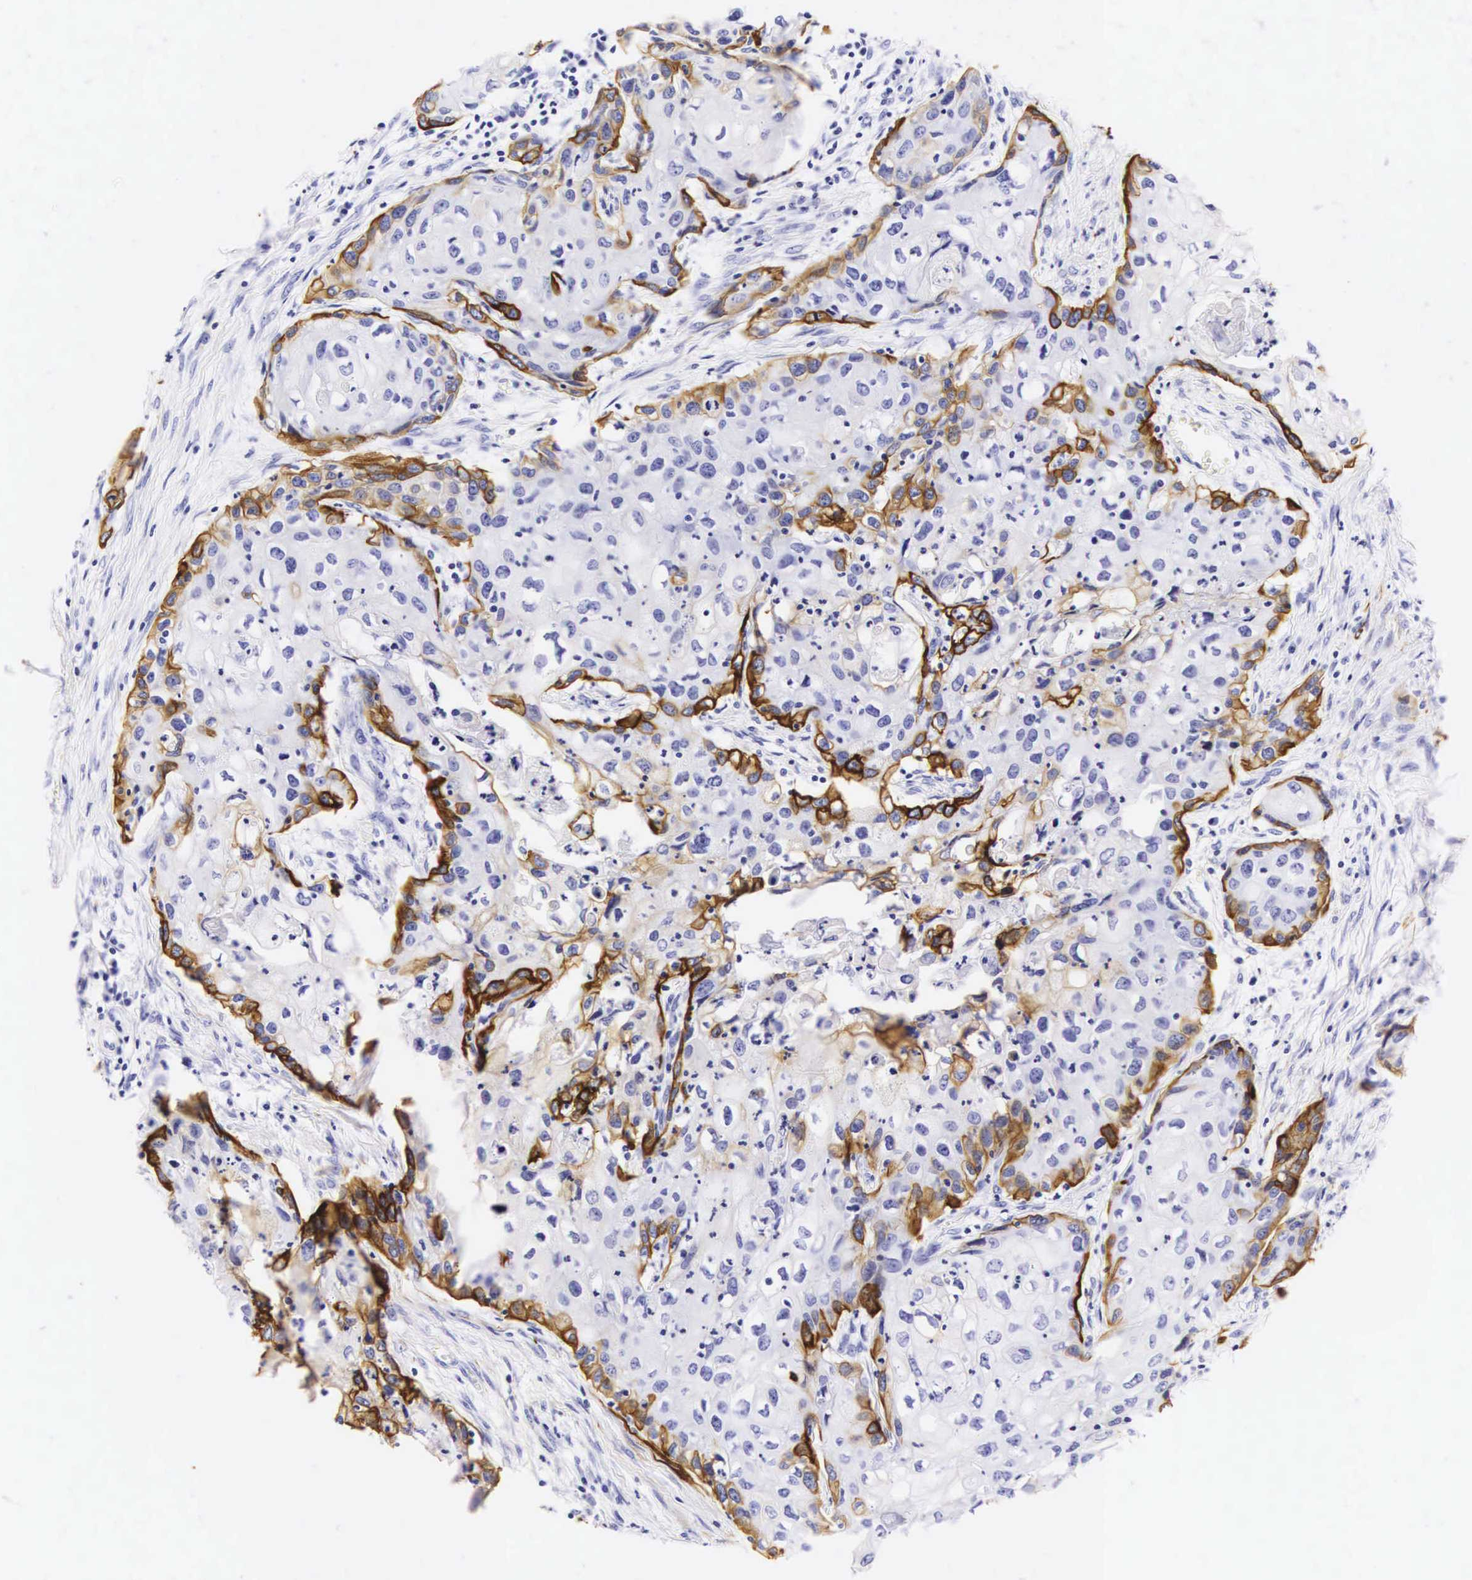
{"staining": {"intensity": "strong", "quantity": ">75%", "location": "cytoplasmic/membranous"}, "tissue": "urothelial cancer", "cell_type": "Tumor cells", "image_type": "cancer", "snomed": [{"axis": "morphology", "description": "Urothelial carcinoma, High grade"}, {"axis": "topography", "description": "Urinary bladder"}], "caption": "Tumor cells show strong cytoplasmic/membranous staining in about >75% of cells in high-grade urothelial carcinoma.", "gene": "KRT18", "patient": {"sex": "male", "age": 54}}